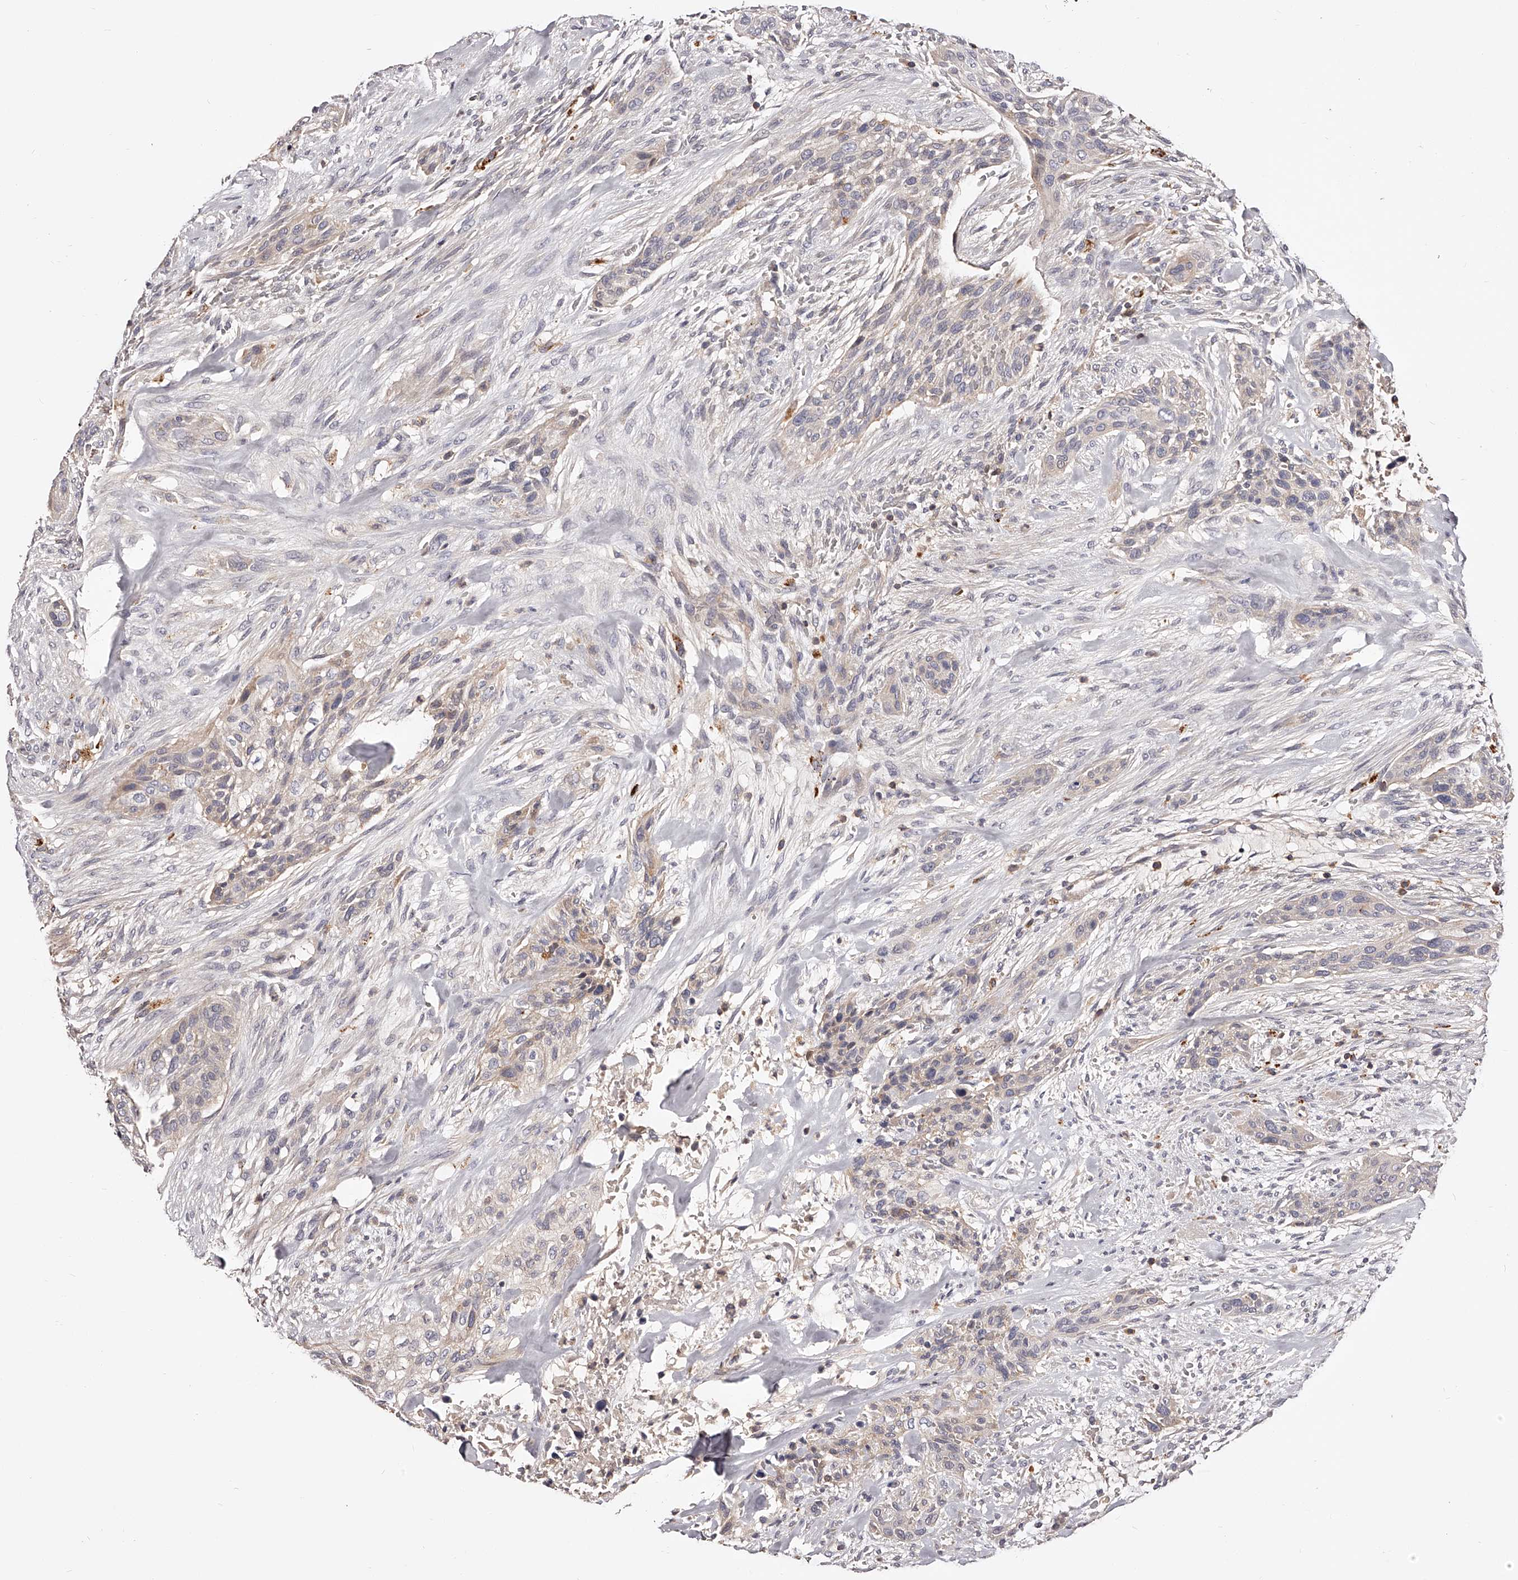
{"staining": {"intensity": "weak", "quantity": "<25%", "location": "cytoplasmic/membranous"}, "tissue": "urothelial cancer", "cell_type": "Tumor cells", "image_type": "cancer", "snomed": [{"axis": "morphology", "description": "Urothelial carcinoma, High grade"}, {"axis": "topography", "description": "Urinary bladder"}], "caption": "Image shows no protein staining in tumor cells of urothelial cancer tissue.", "gene": "PHACTR1", "patient": {"sex": "male", "age": 35}}